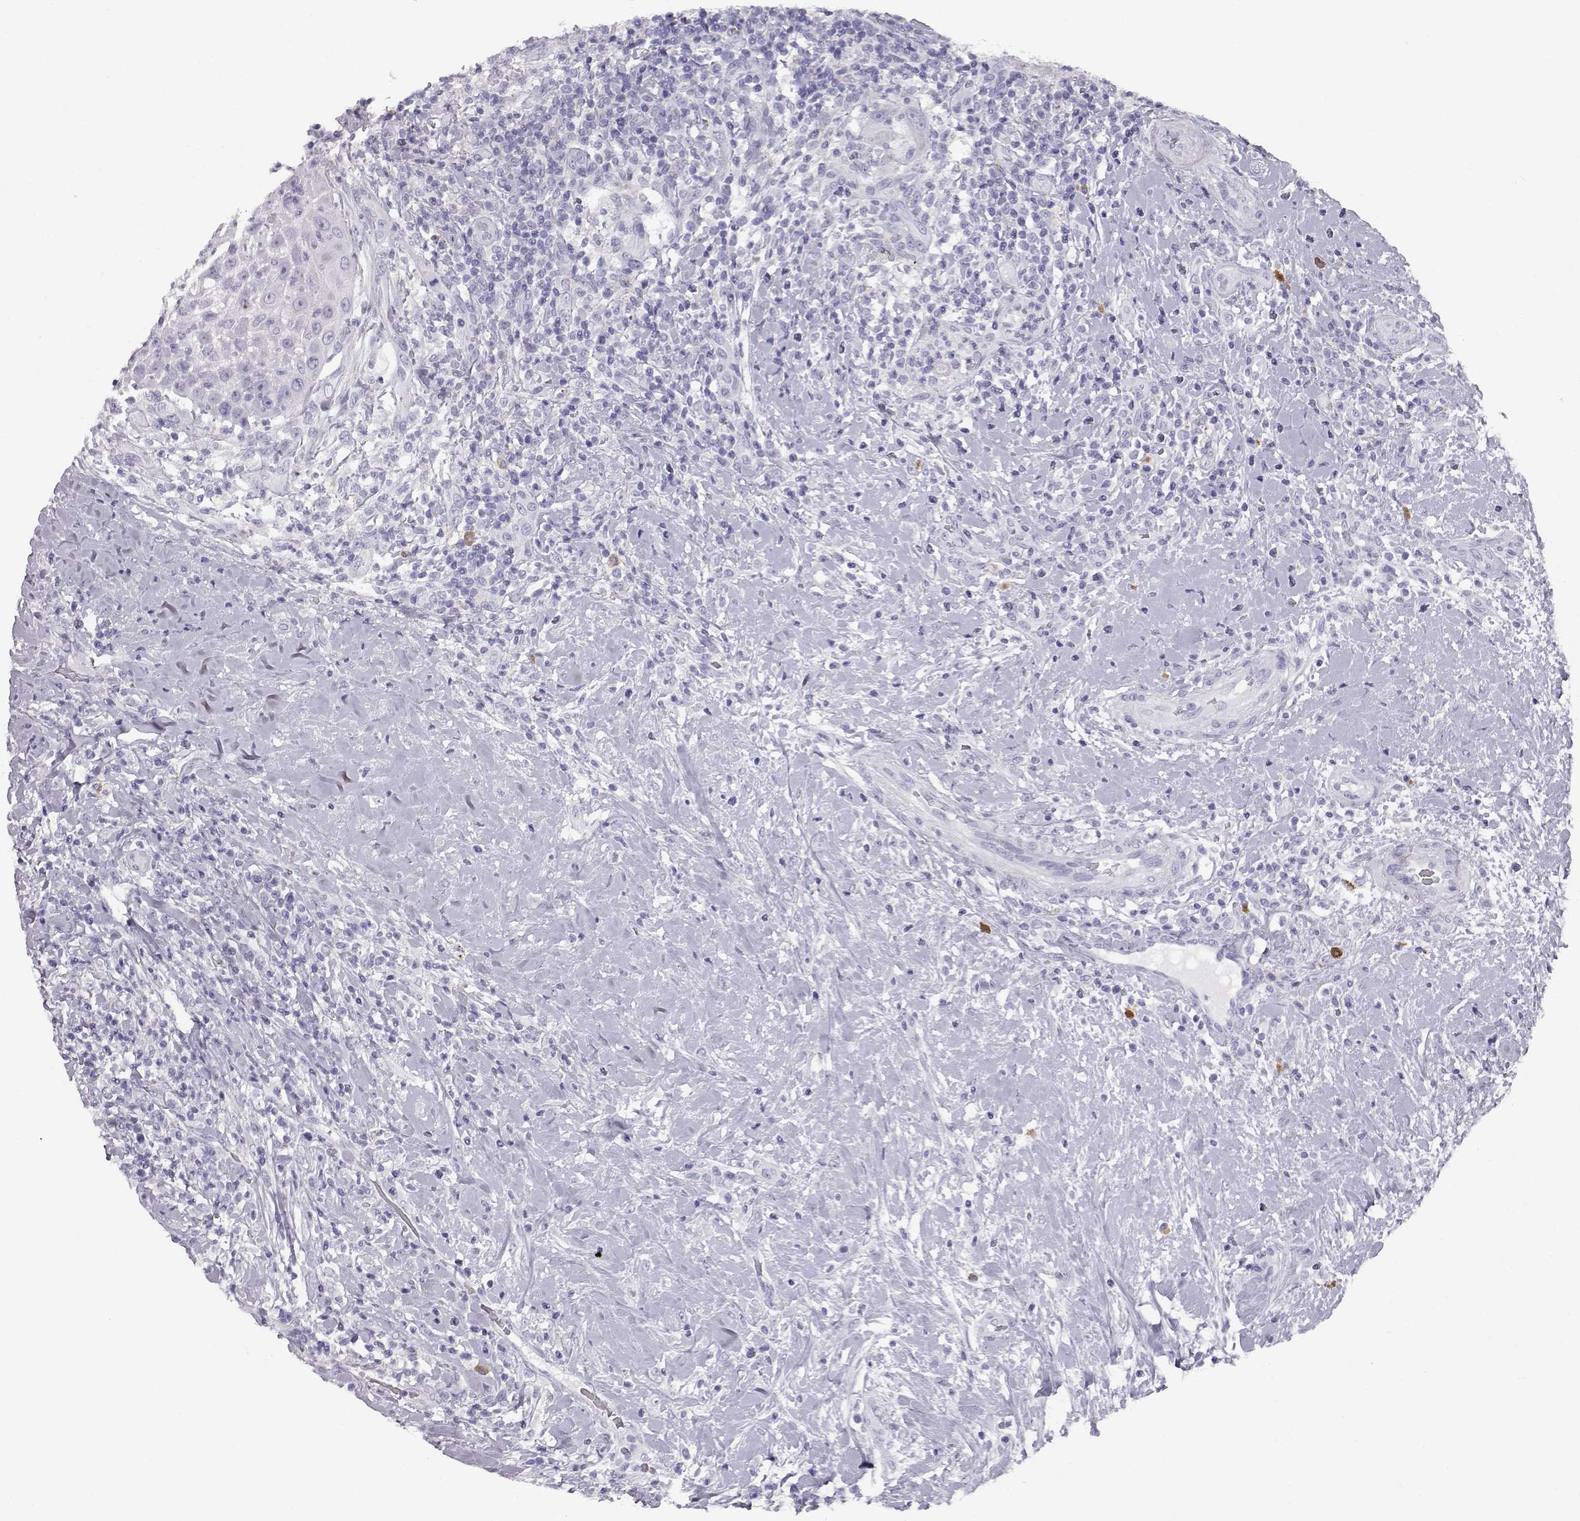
{"staining": {"intensity": "negative", "quantity": "none", "location": "none"}, "tissue": "head and neck cancer", "cell_type": "Tumor cells", "image_type": "cancer", "snomed": [{"axis": "morphology", "description": "Squamous cell carcinoma, NOS"}, {"axis": "topography", "description": "Head-Neck"}], "caption": "Immunohistochemistry (IHC) of head and neck cancer exhibits no staining in tumor cells.", "gene": "ITLN2", "patient": {"sex": "male", "age": 69}}